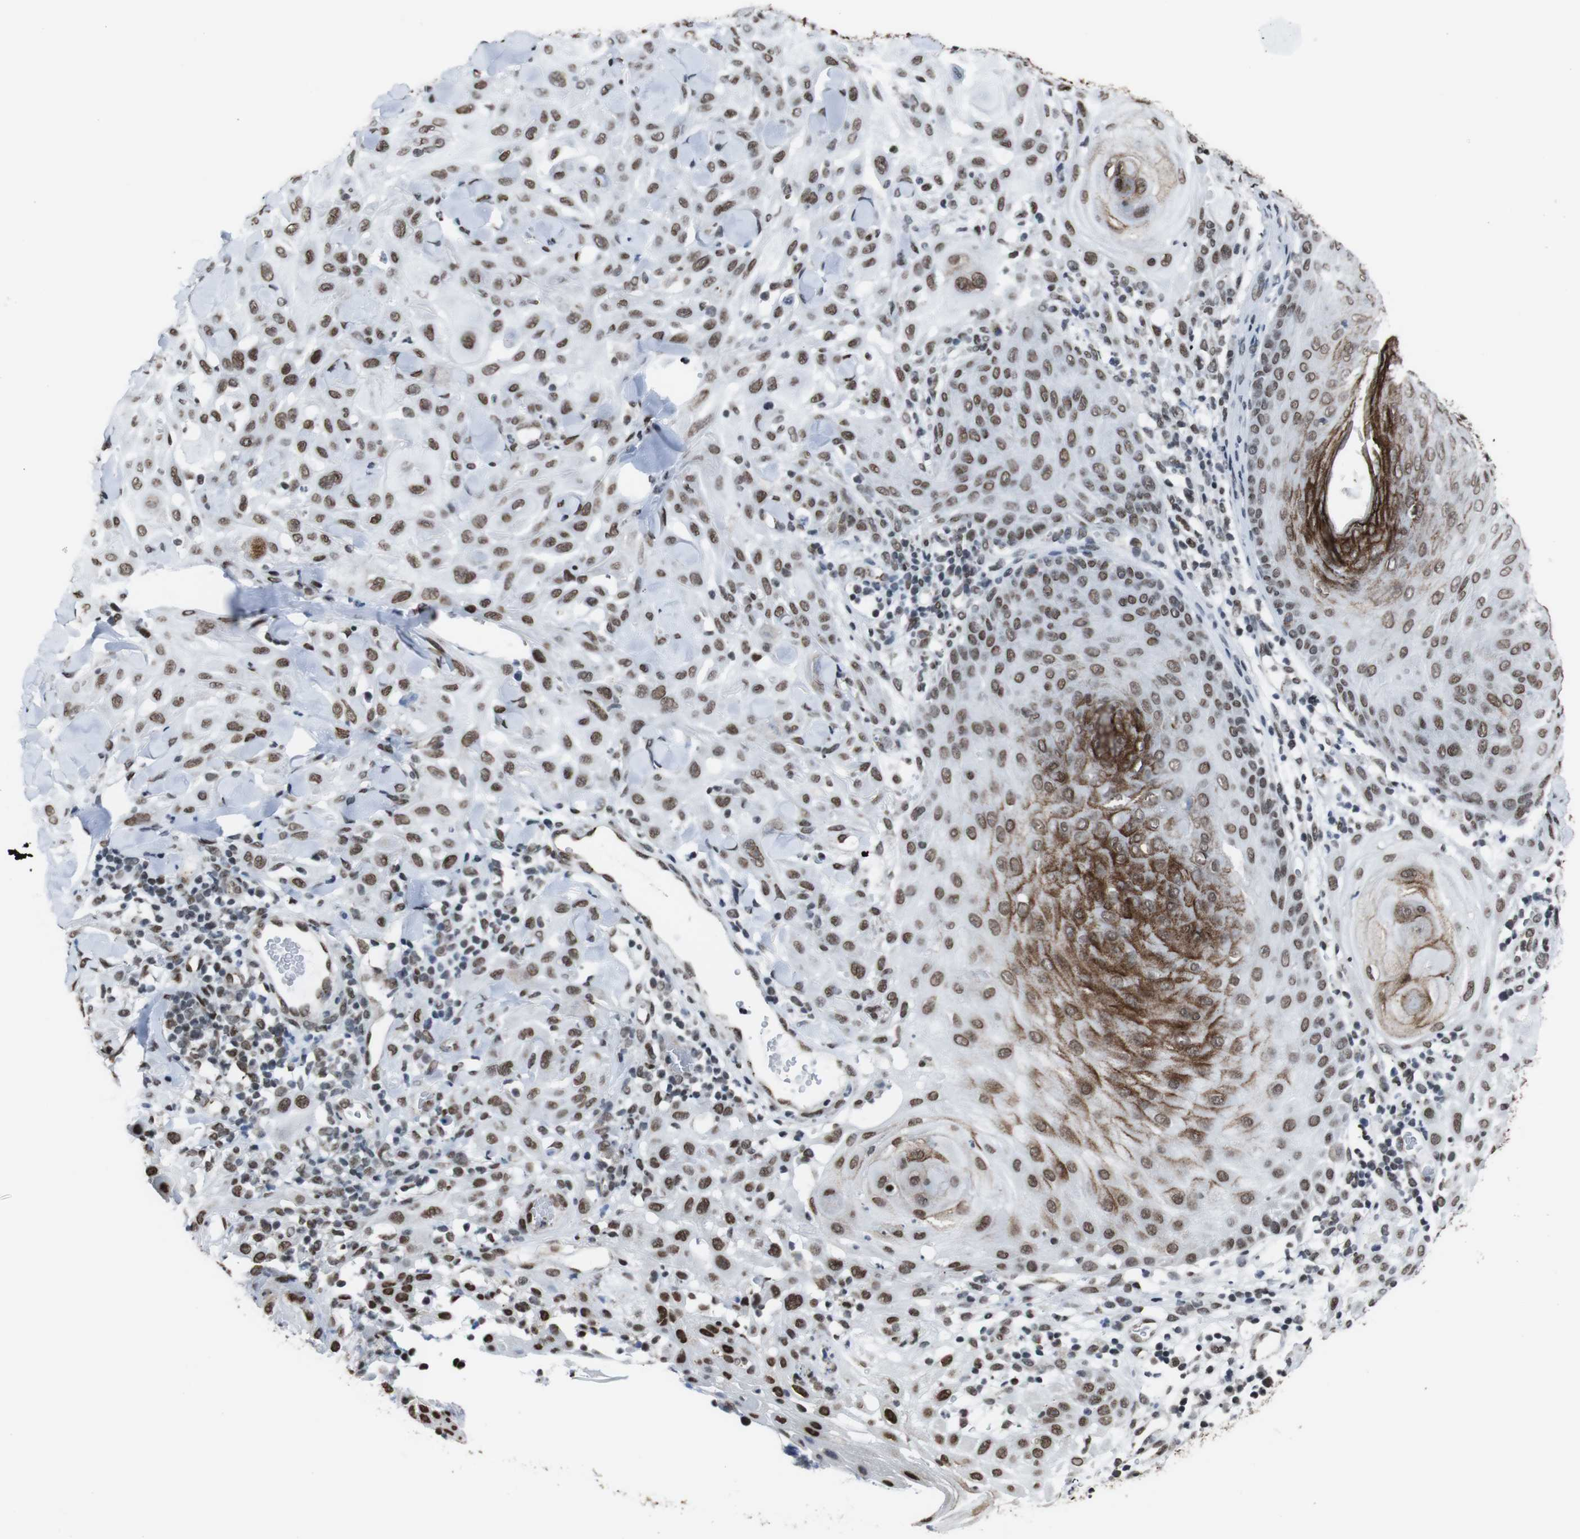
{"staining": {"intensity": "moderate", "quantity": ">75%", "location": "cytoplasmic/membranous,nuclear"}, "tissue": "skin cancer", "cell_type": "Tumor cells", "image_type": "cancer", "snomed": [{"axis": "morphology", "description": "Squamous cell carcinoma, NOS"}, {"axis": "topography", "description": "Skin"}], "caption": "Skin squamous cell carcinoma tissue shows moderate cytoplasmic/membranous and nuclear expression in approximately >75% of tumor cells", "gene": "ROMO1", "patient": {"sex": "male", "age": 24}}